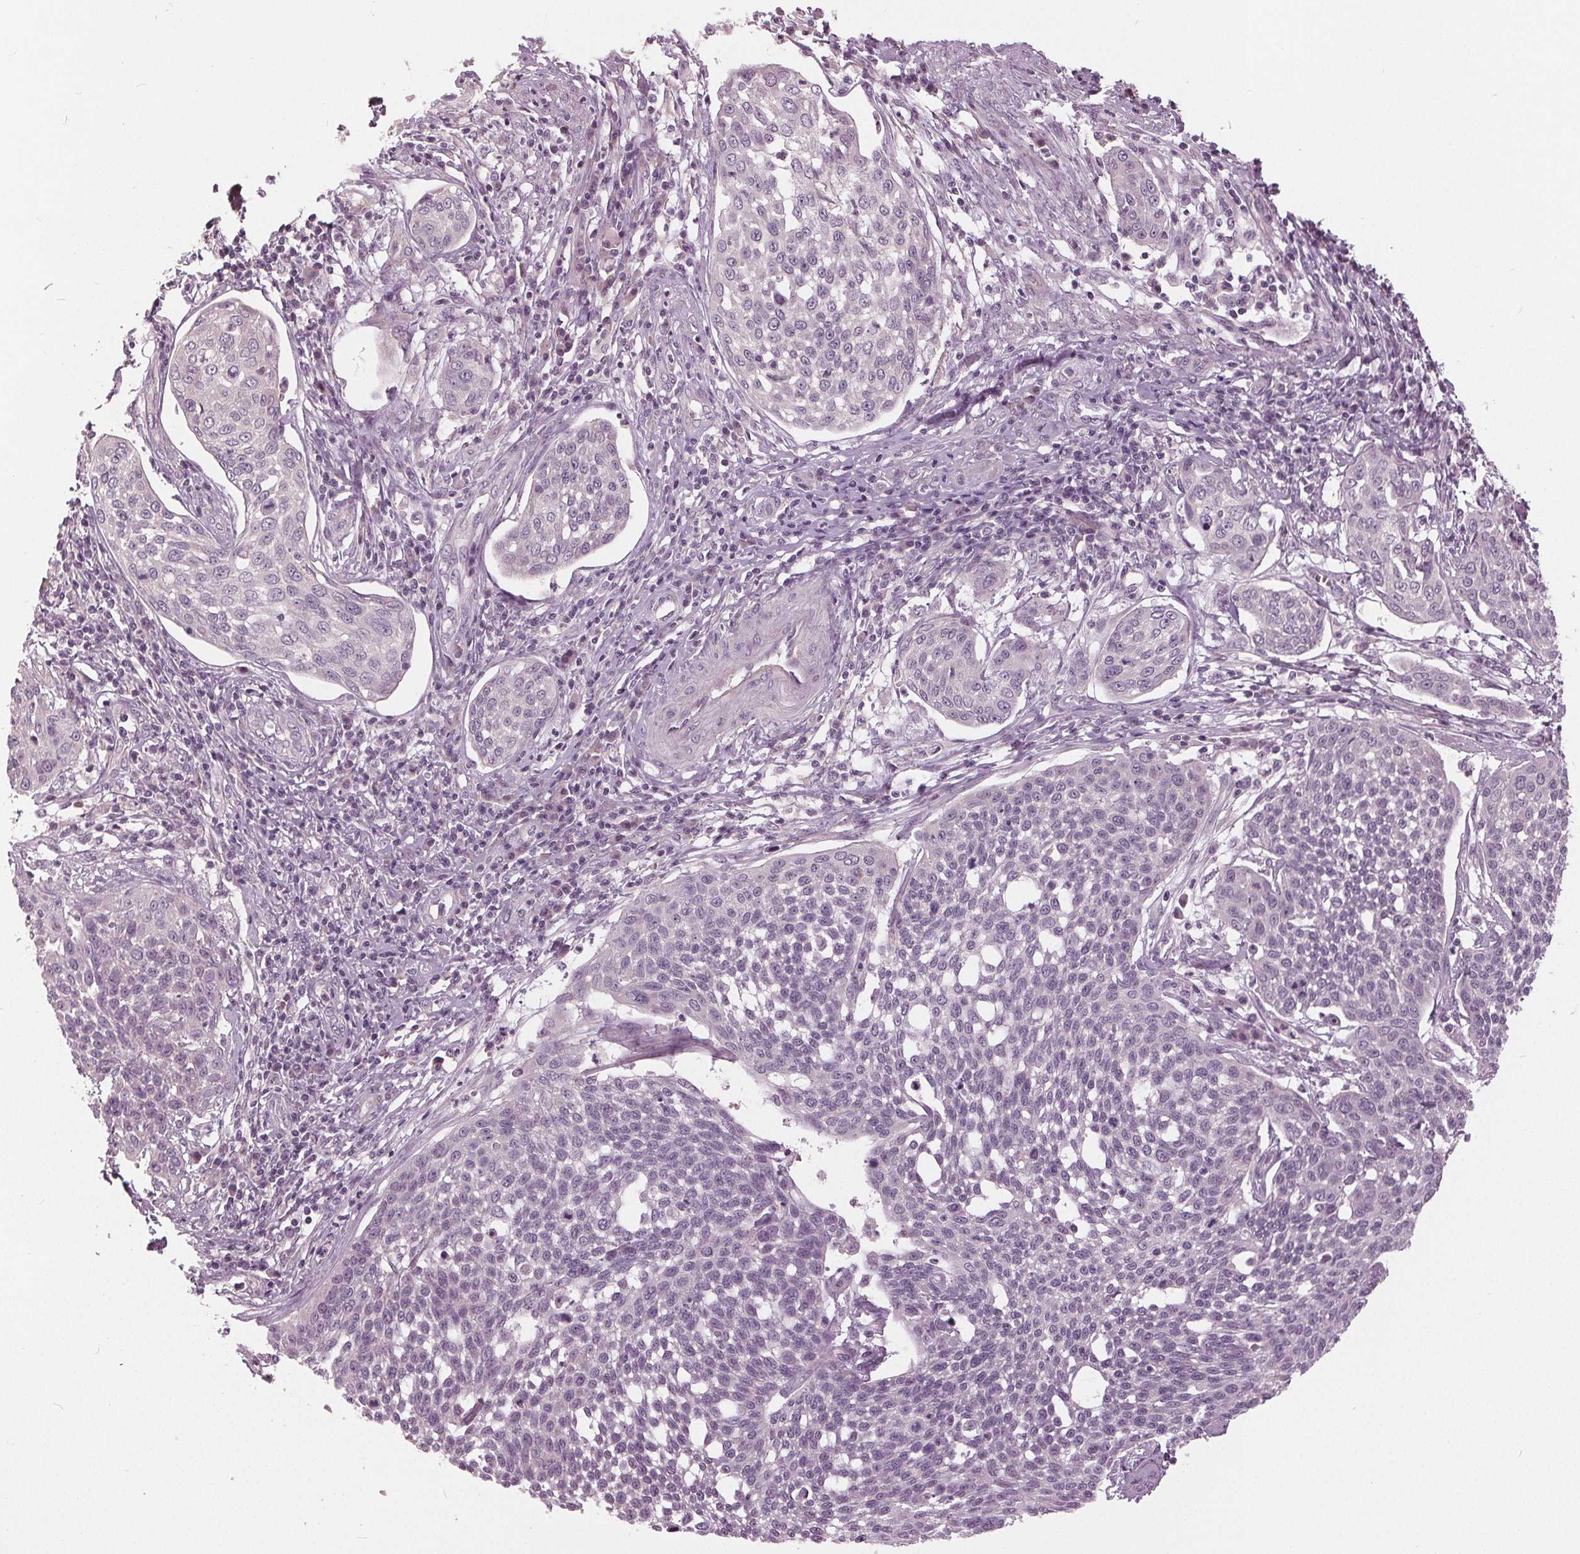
{"staining": {"intensity": "negative", "quantity": "none", "location": "none"}, "tissue": "cervical cancer", "cell_type": "Tumor cells", "image_type": "cancer", "snomed": [{"axis": "morphology", "description": "Squamous cell carcinoma, NOS"}, {"axis": "topography", "description": "Cervix"}], "caption": "Immunohistochemical staining of human squamous cell carcinoma (cervical) exhibits no significant staining in tumor cells.", "gene": "KLK13", "patient": {"sex": "female", "age": 34}}